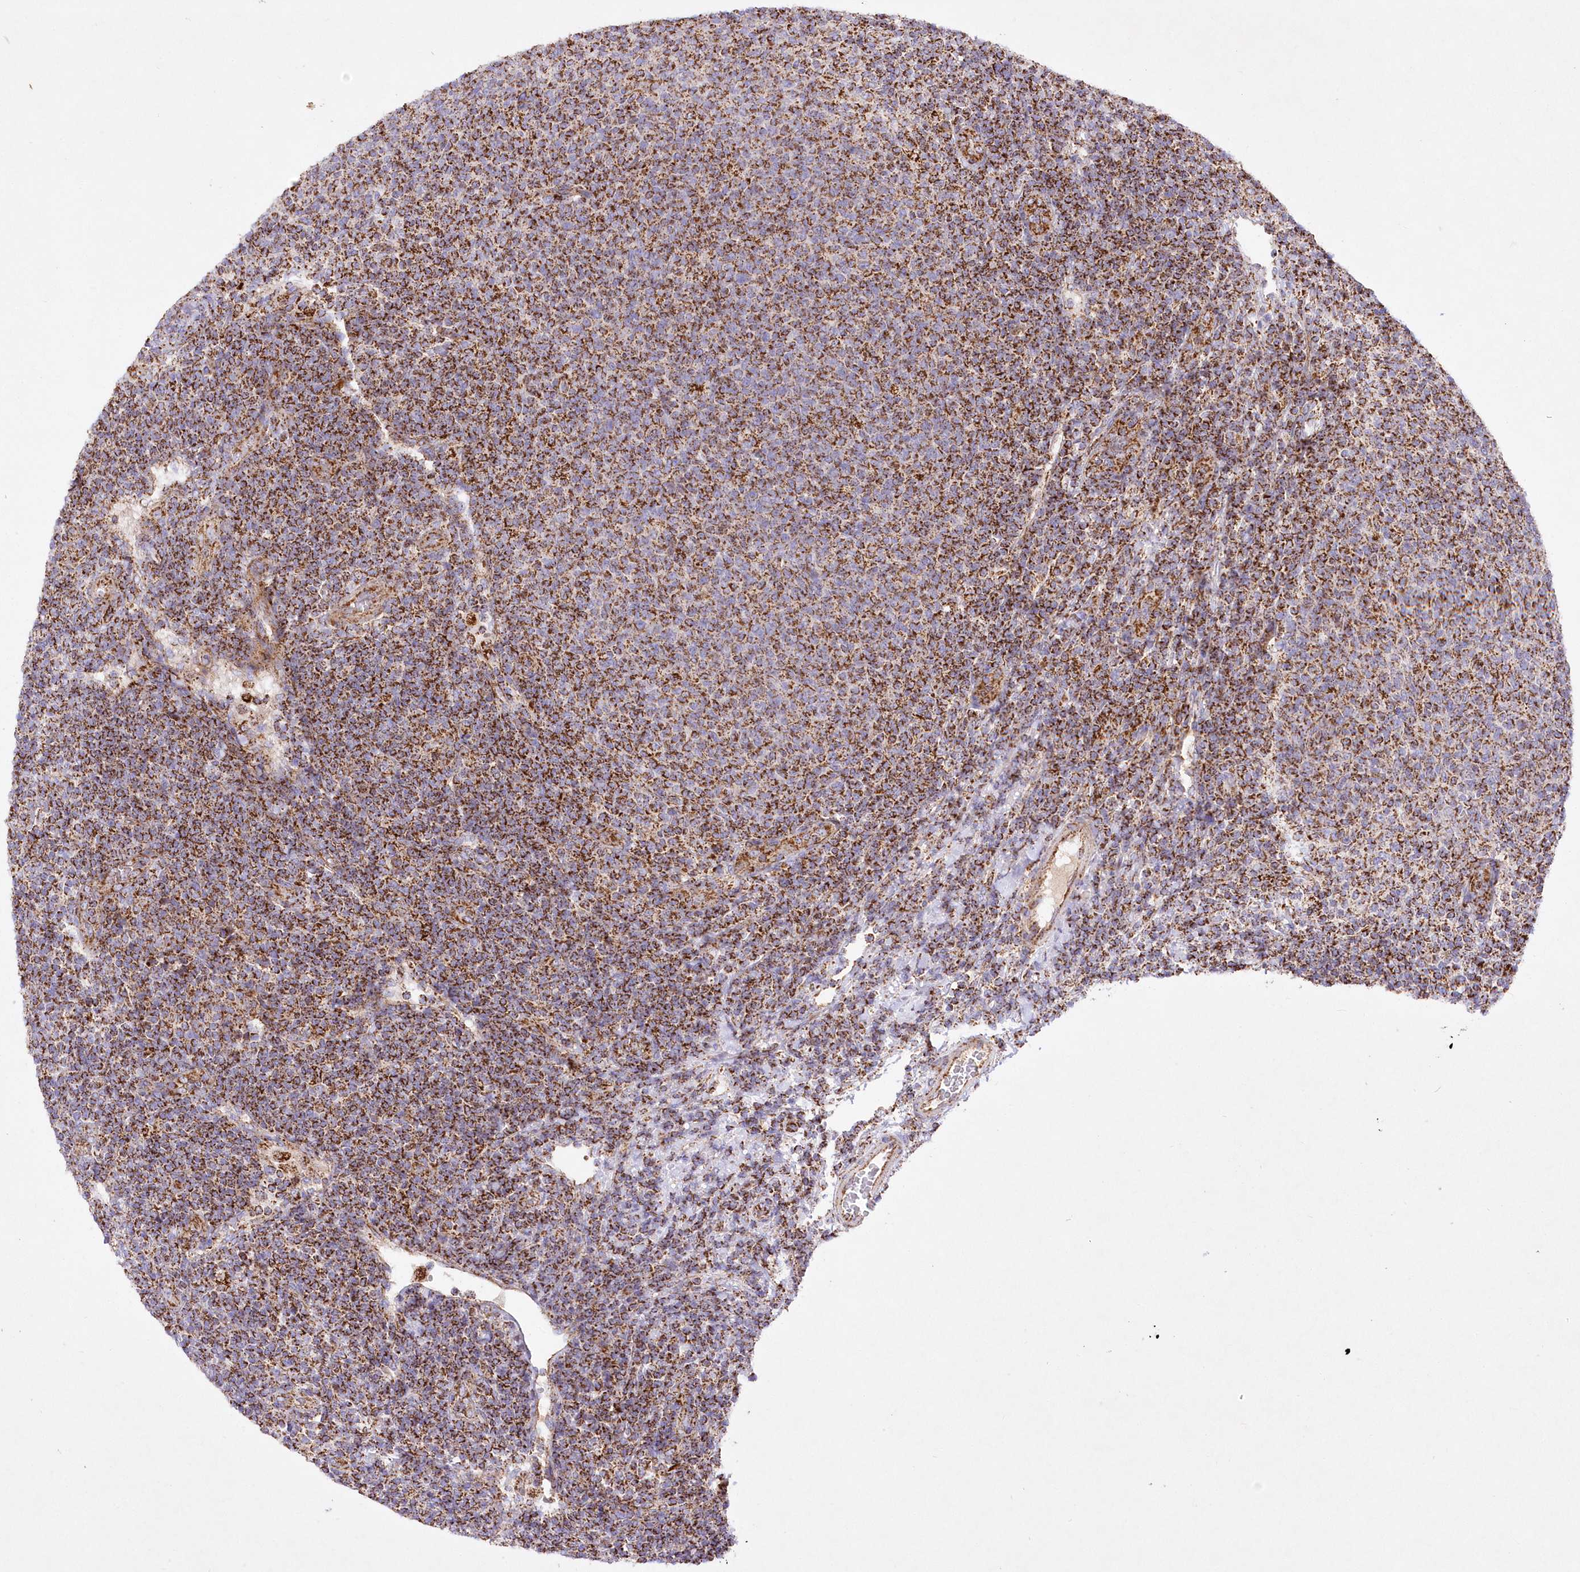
{"staining": {"intensity": "strong", "quantity": ">75%", "location": "cytoplasmic/membranous"}, "tissue": "lymphoma", "cell_type": "Tumor cells", "image_type": "cancer", "snomed": [{"axis": "morphology", "description": "Malignant lymphoma, non-Hodgkin's type, Low grade"}, {"axis": "topography", "description": "Lymph node"}], "caption": "Tumor cells reveal high levels of strong cytoplasmic/membranous expression in approximately >75% of cells in malignant lymphoma, non-Hodgkin's type (low-grade). The staining is performed using DAB brown chromogen to label protein expression. The nuclei are counter-stained blue using hematoxylin.", "gene": "ASNSD1", "patient": {"sex": "male", "age": 66}}